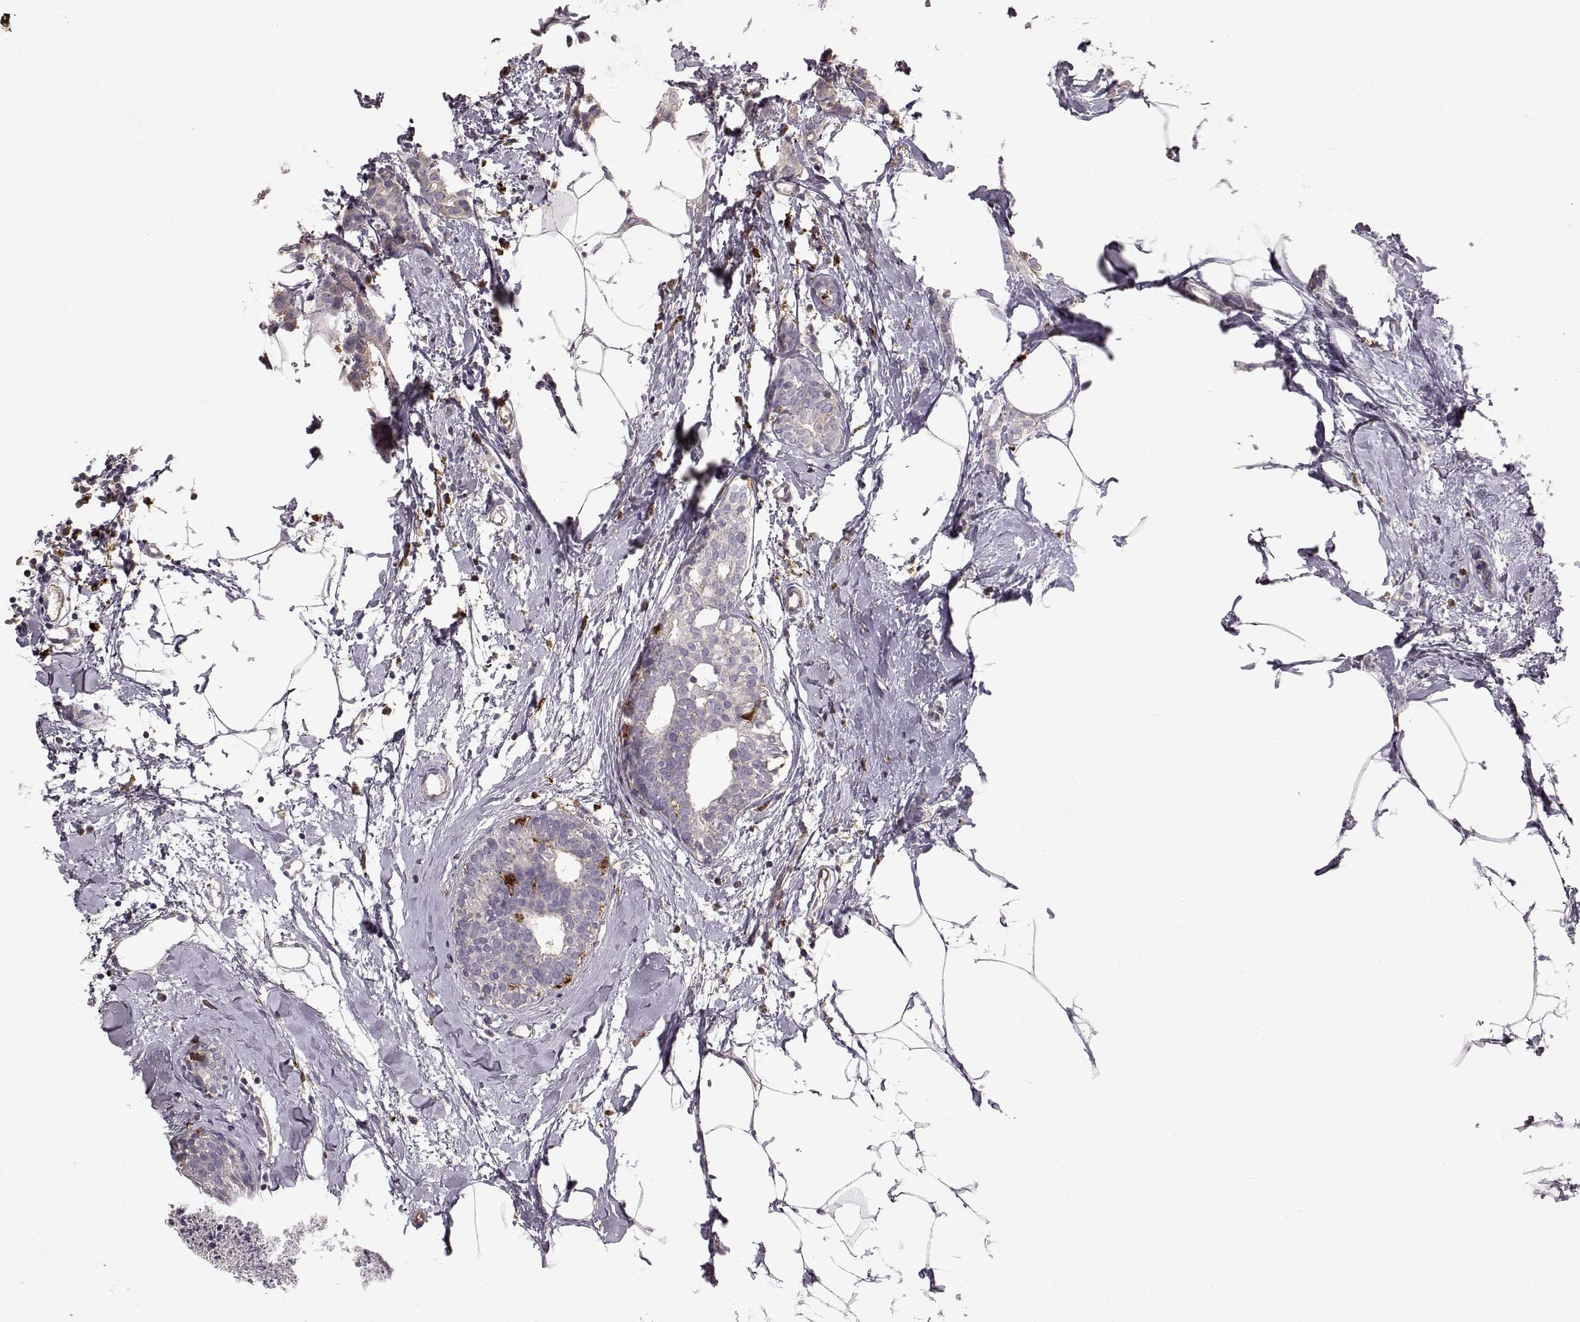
{"staining": {"intensity": "negative", "quantity": "none", "location": "none"}, "tissue": "breast cancer", "cell_type": "Tumor cells", "image_type": "cancer", "snomed": [{"axis": "morphology", "description": "Duct carcinoma"}, {"axis": "topography", "description": "Breast"}], "caption": "Immunohistochemical staining of breast cancer (intraductal carcinoma) displays no significant staining in tumor cells.", "gene": "CCNF", "patient": {"sex": "female", "age": 40}}